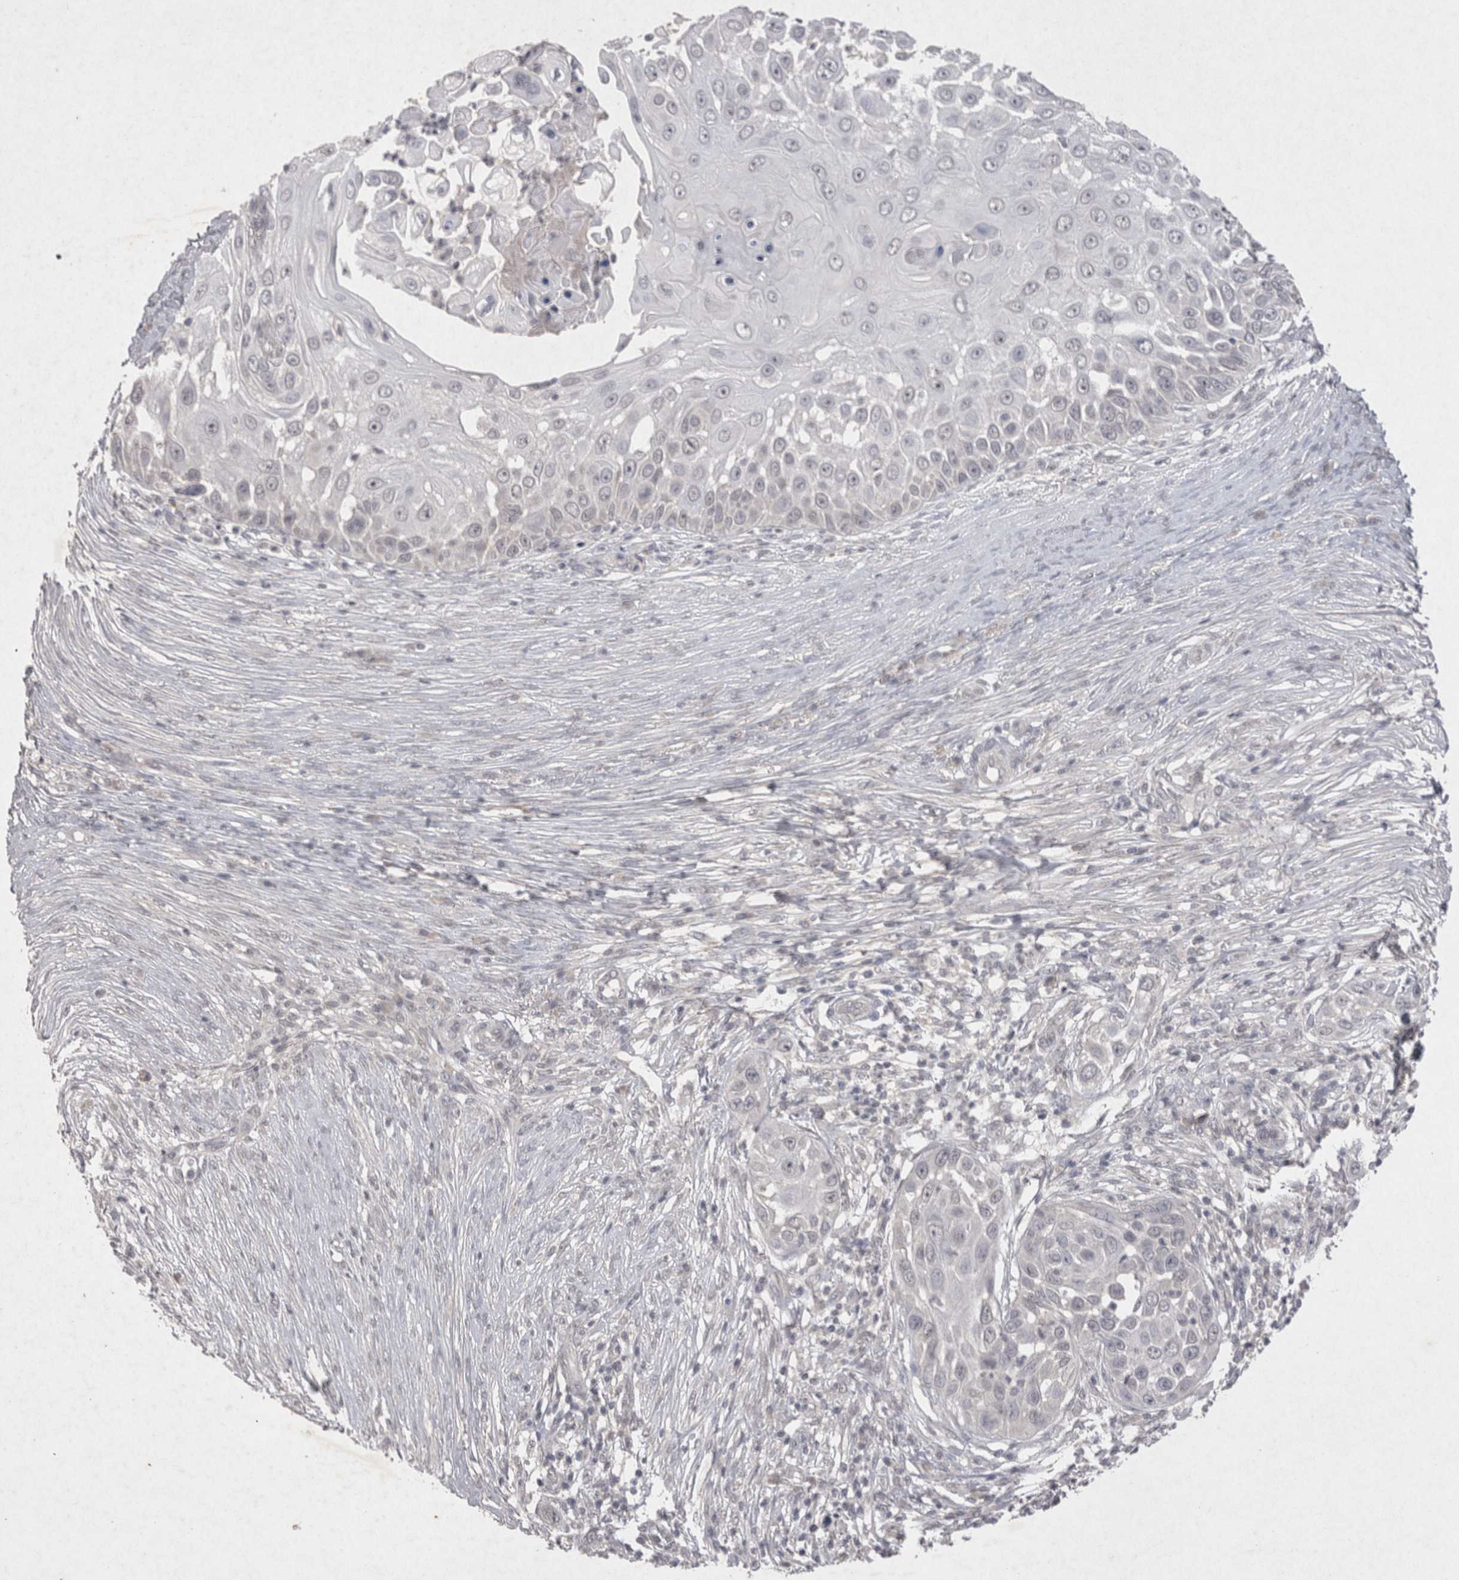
{"staining": {"intensity": "negative", "quantity": "none", "location": "none"}, "tissue": "skin cancer", "cell_type": "Tumor cells", "image_type": "cancer", "snomed": [{"axis": "morphology", "description": "Squamous cell carcinoma, NOS"}, {"axis": "topography", "description": "Skin"}], "caption": "Tumor cells are negative for protein expression in human skin cancer.", "gene": "LYVE1", "patient": {"sex": "female", "age": 44}}